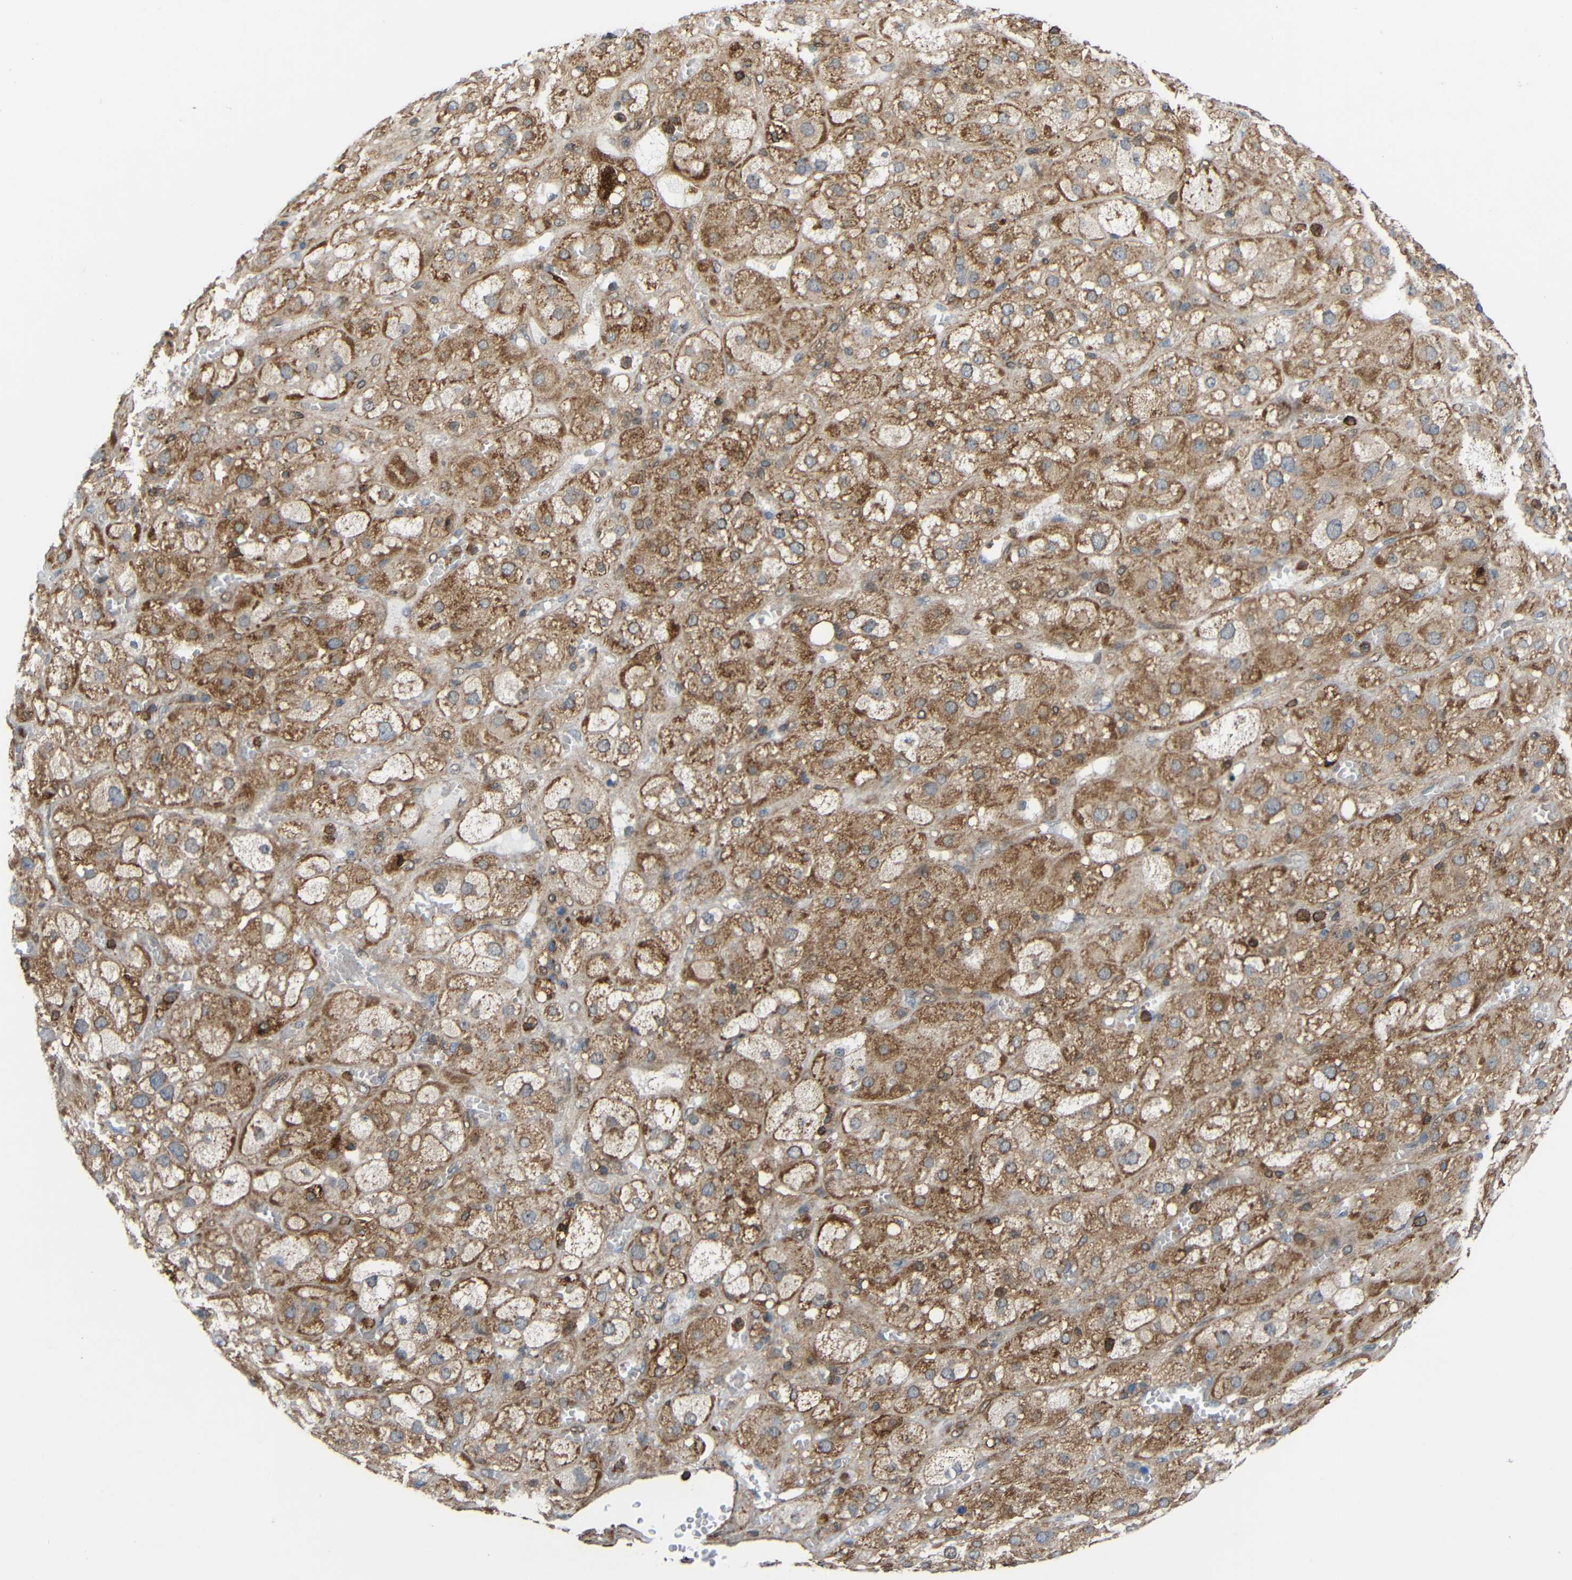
{"staining": {"intensity": "moderate", "quantity": ">75%", "location": "cytoplasmic/membranous"}, "tissue": "adrenal gland", "cell_type": "Glandular cells", "image_type": "normal", "snomed": [{"axis": "morphology", "description": "Normal tissue, NOS"}, {"axis": "topography", "description": "Adrenal gland"}], "caption": "A high-resolution histopathology image shows IHC staining of normal adrenal gland, which demonstrates moderate cytoplasmic/membranous staining in about >75% of glandular cells.", "gene": "C1GALT1", "patient": {"sex": "female", "age": 47}}